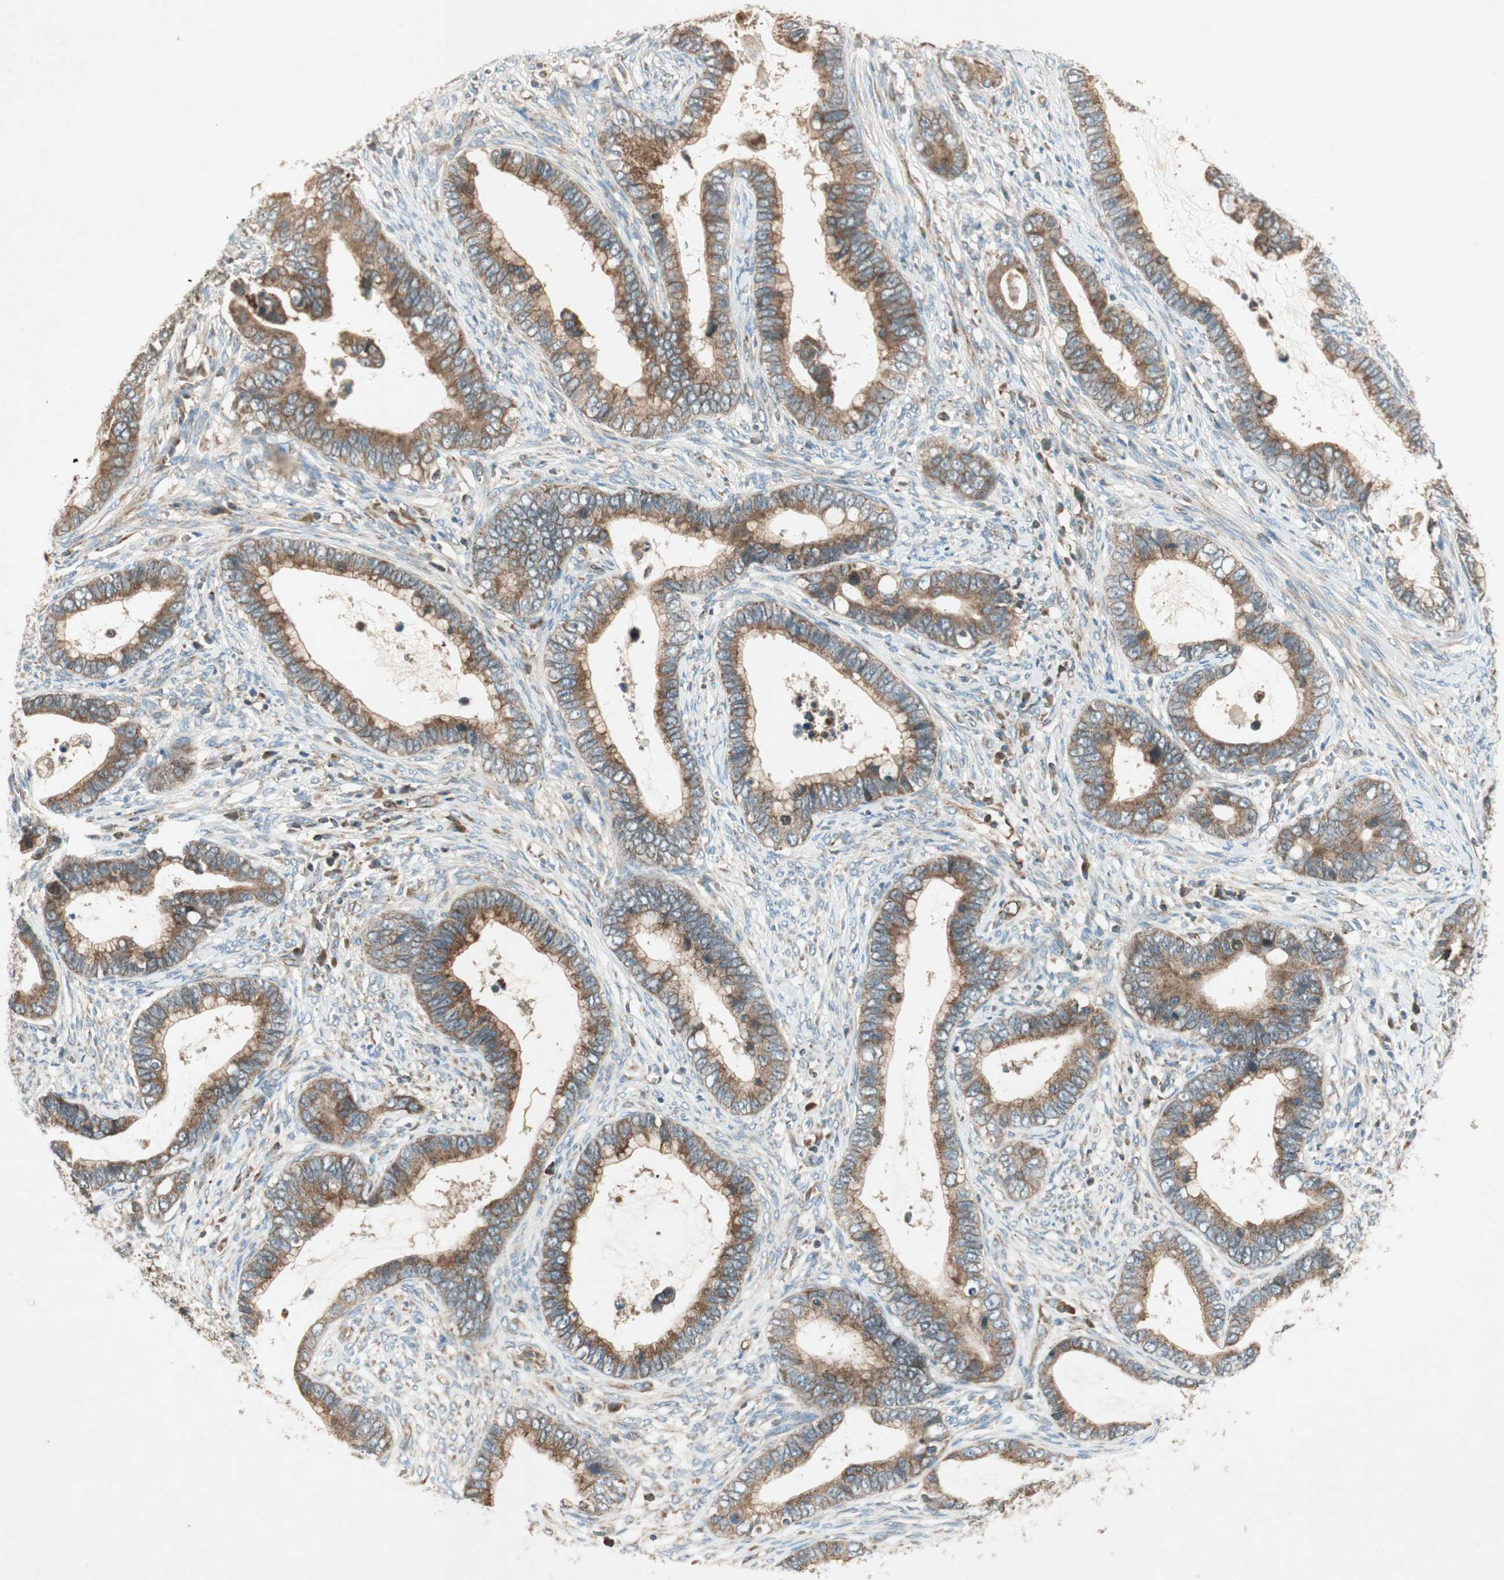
{"staining": {"intensity": "strong", "quantity": ">75%", "location": "cytoplasmic/membranous"}, "tissue": "cervical cancer", "cell_type": "Tumor cells", "image_type": "cancer", "snomed": [{"axis": "morphology", "description": "Adenocarcinoma, NOS"}, {"axis": "topography", "description": "Cervix"}], "caption": "IHC (DAB) staining of human cervical cancer (adenocarcinoma) exhibits strong cytoplasmic/membranous protein expression in approximately >75% of tumor cells. The staining is performed using DAB brown chromogen to label protein expression. The nuclei are counter-stained blue using hematoxylin.", "gene": "CHADL", "patient": {"sex": "female", "age": 44}}